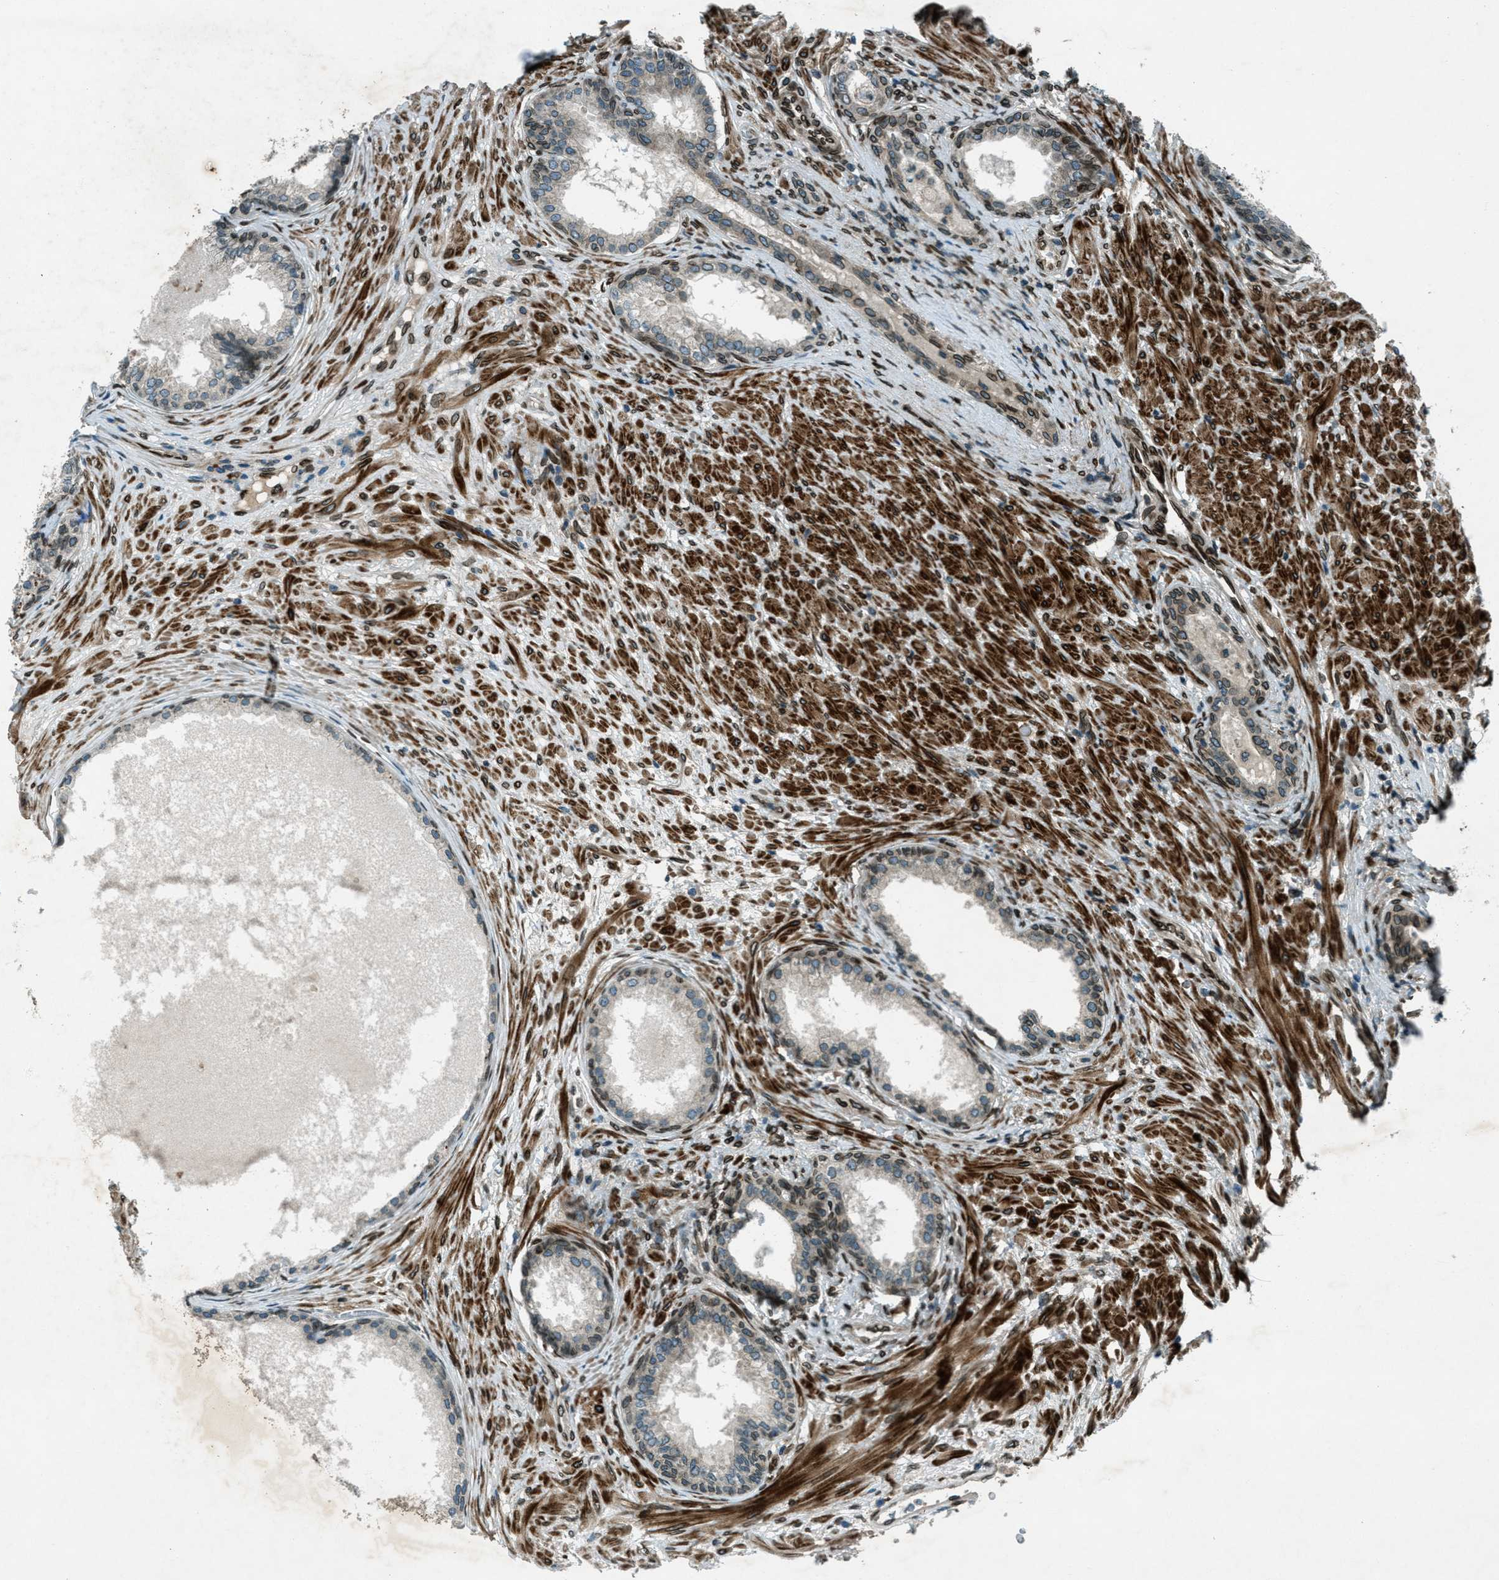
{"staining": {"intensity": "weak", "quantity": "25%-75%", "location": "cytoplasmic/membranous,nuclear"}, "tissue": "prostate", "cell_type": "Glandular cells", "image_type": "normal", "snomed": [{"axis": "morphology", "description": "Normal tissue, NOS"}, {"axis": "topography", "description": "Prostate"}], "caption": "Immunohistochemical staining of unremarkable human prostate demonstrates low levels of weak cytoplasmic/membranous,nuclear positivity in about 25%-75% of glandular cells. (DAB IHC, brown staining for protein, blue staining for nuclei).", "gene": "LEMD2", "patient": {"sex": "male", "age": 76}}